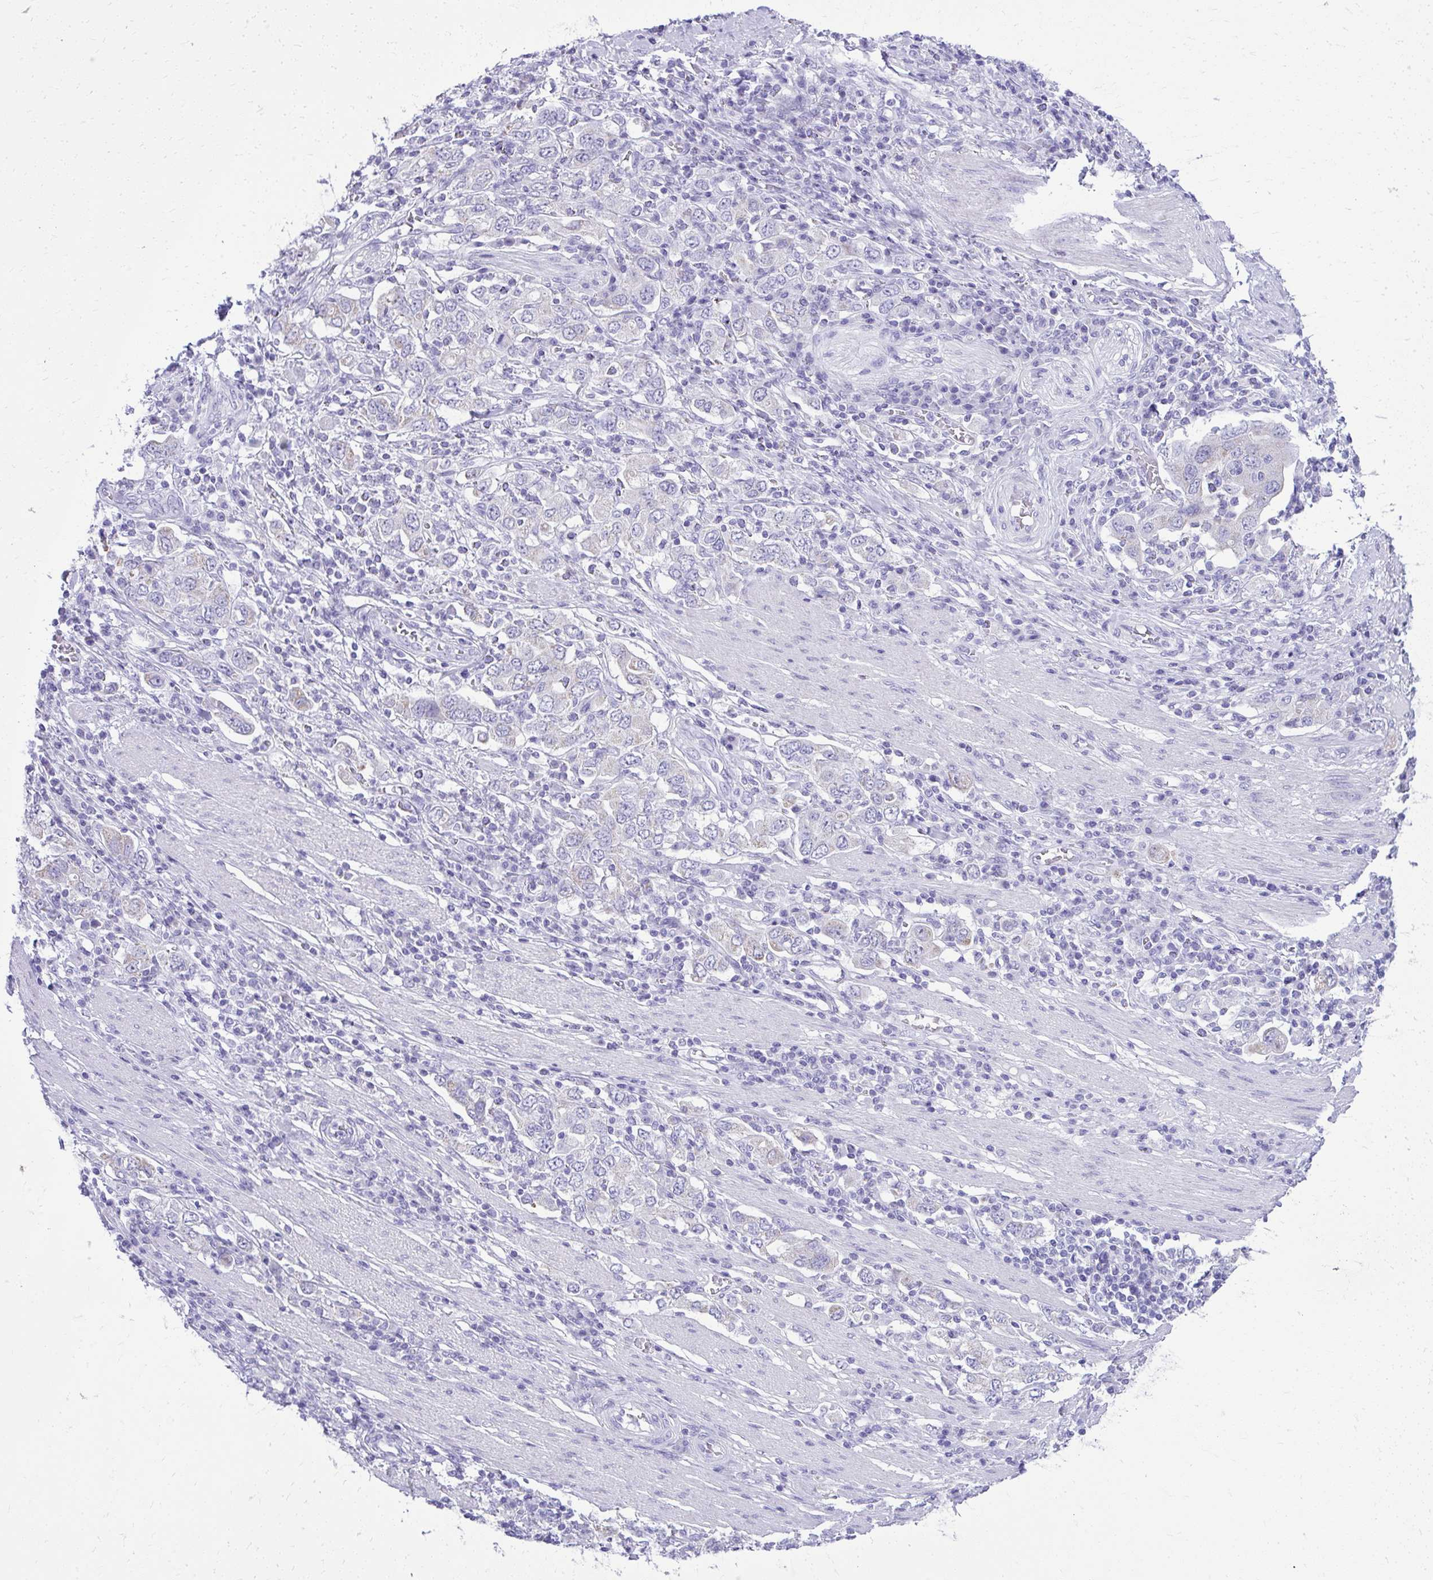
{"staining": {"intensity": "negative", "quantity": "none", "location": "none"}, "tissue": "stomach cancer", "cell_type": "Tumor cells", "image_type": "cancer", "snomed": [{"axis": "morphology", "description": "Adenocarcinoma, NOS"}, {"axis": "topography", "description": "Stomach, upper"}, {"axis": "topography", "description": "Stomach"}], "caption": "IHC histopathology image of neoplastic tissue: adenocarcinoma (stomach) stained with DAB exhibits no significant protein positivity in tumor cells. (Immunohistochemistry (ihc), brightfield microscopy, high magnification).", "gene": "RALYL", "patient": {"sex": "male", "age": 62}}